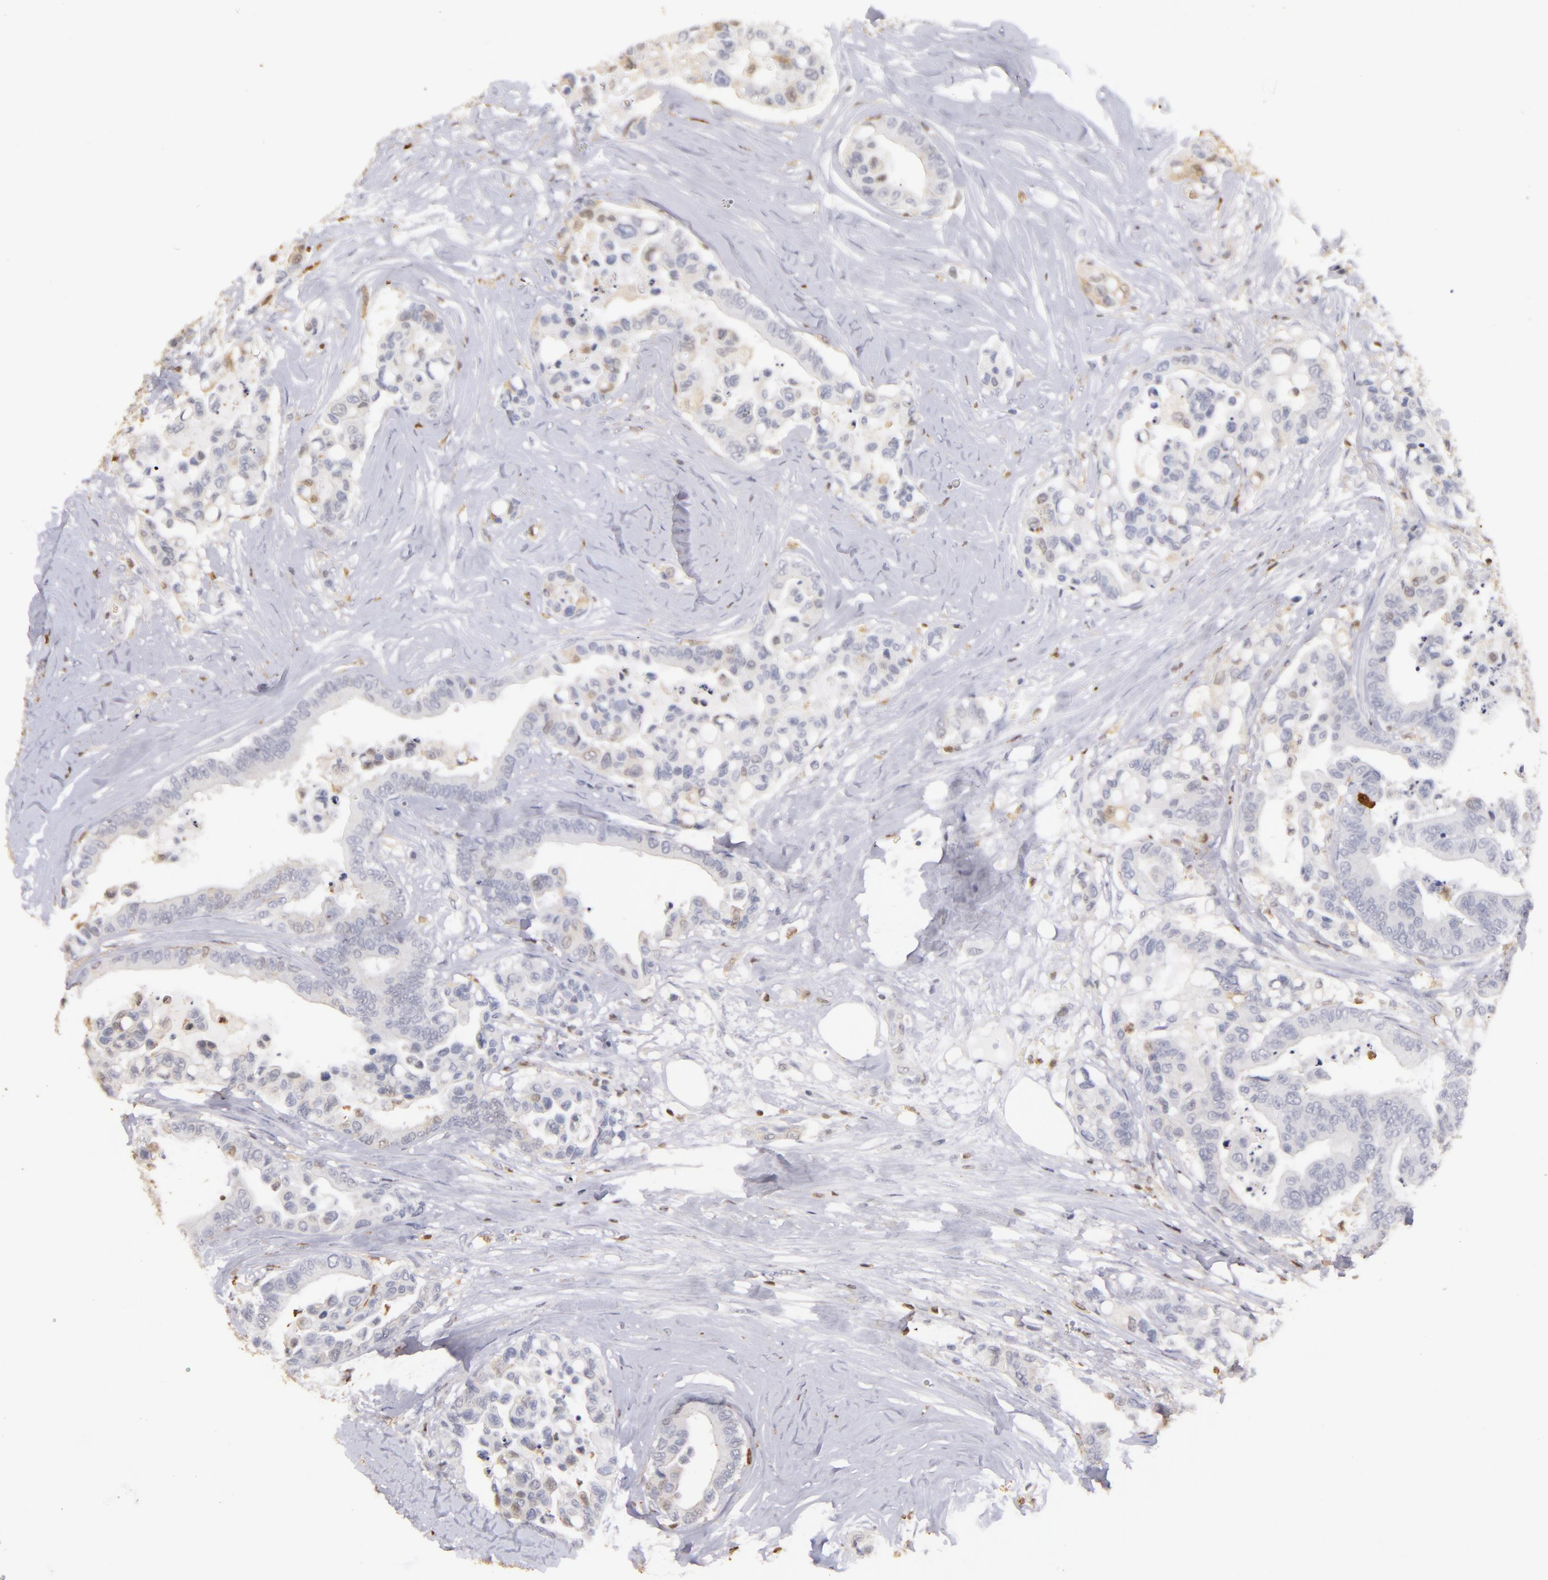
{"staining": {"intensity": "weak", "quantity": "<25%", "location": "cytoplasmic/membranous,nuclear"}, "tissue": "colorectal cancer", "cell_type": "Tumor cells", "image_type": "cancer", "snomed": [{"axis": "morphology", "description": "Adenocarcinoma, NOS"}, {"axis": "topography", "description": "Colon"}], "caption": "IHC photomicrograph of human colorectal adenocarcinoma stained for a protein (brown), which exhibits no staining in tumor cells.", "gene": "S100A2", "patient": {"sex": "male", "age": 82}}